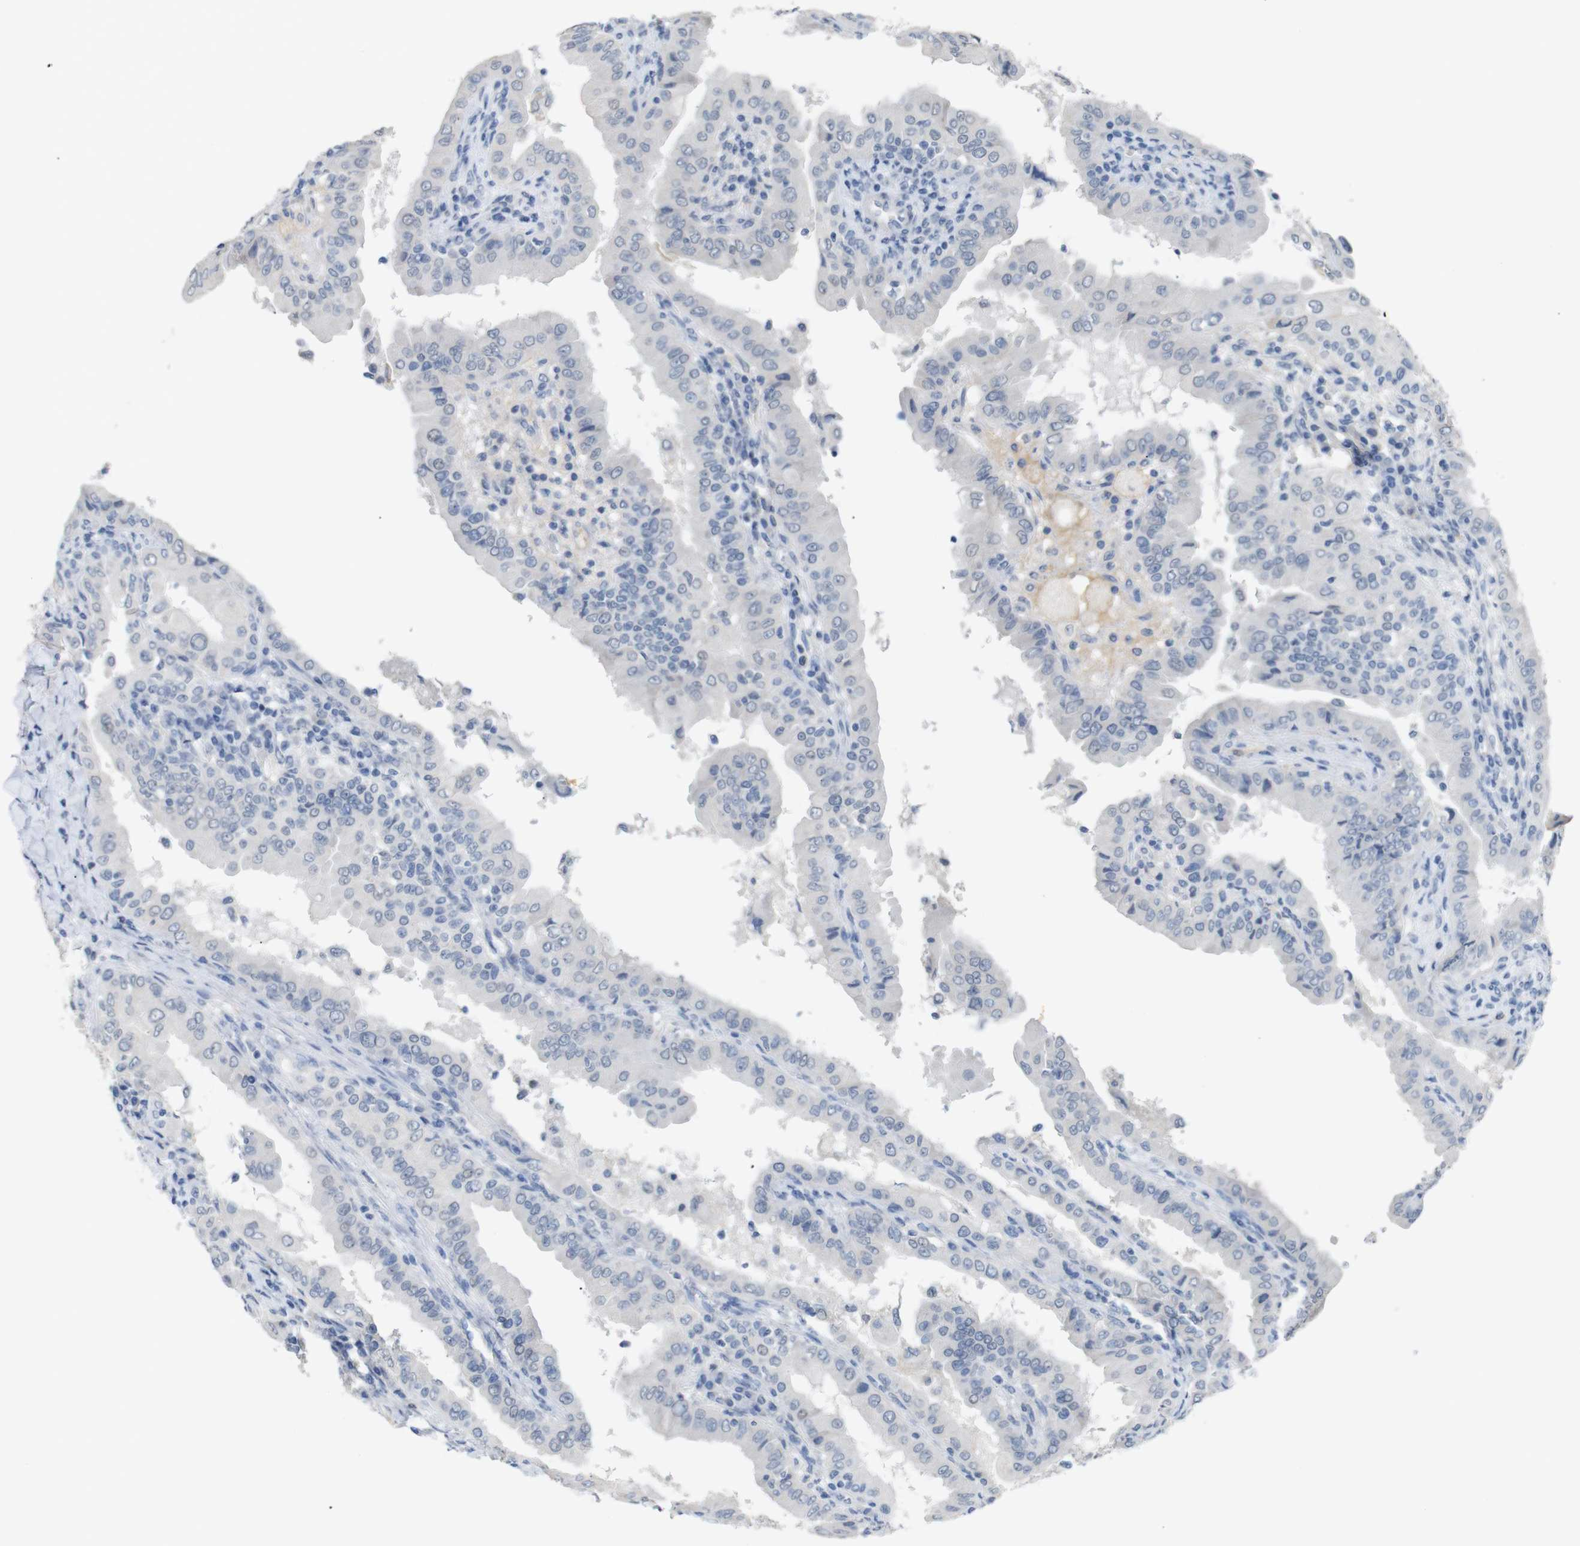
{"staining": {"intensity": "negative", "quantity": "none", "location": "none"}, "tissue": "thyroid cancer", "cell_type": "Tumor cells", "image_type": "cancer", "snomed": [{"axis": "morphology", "description": "Papillary adenocarcinoma, NOS"}, {"axis": "topography", "description": "Thyroid gland"}], "caption": "High magnification brightfield microscopy of thyroid papillary adenocarcinoma stained with DAB (brown) and counterstained with hematoxylin (blue): tumor cells show no significant positivity.", "gene": "CHRM5", "patient": {"sex": "male", "age": 33}}